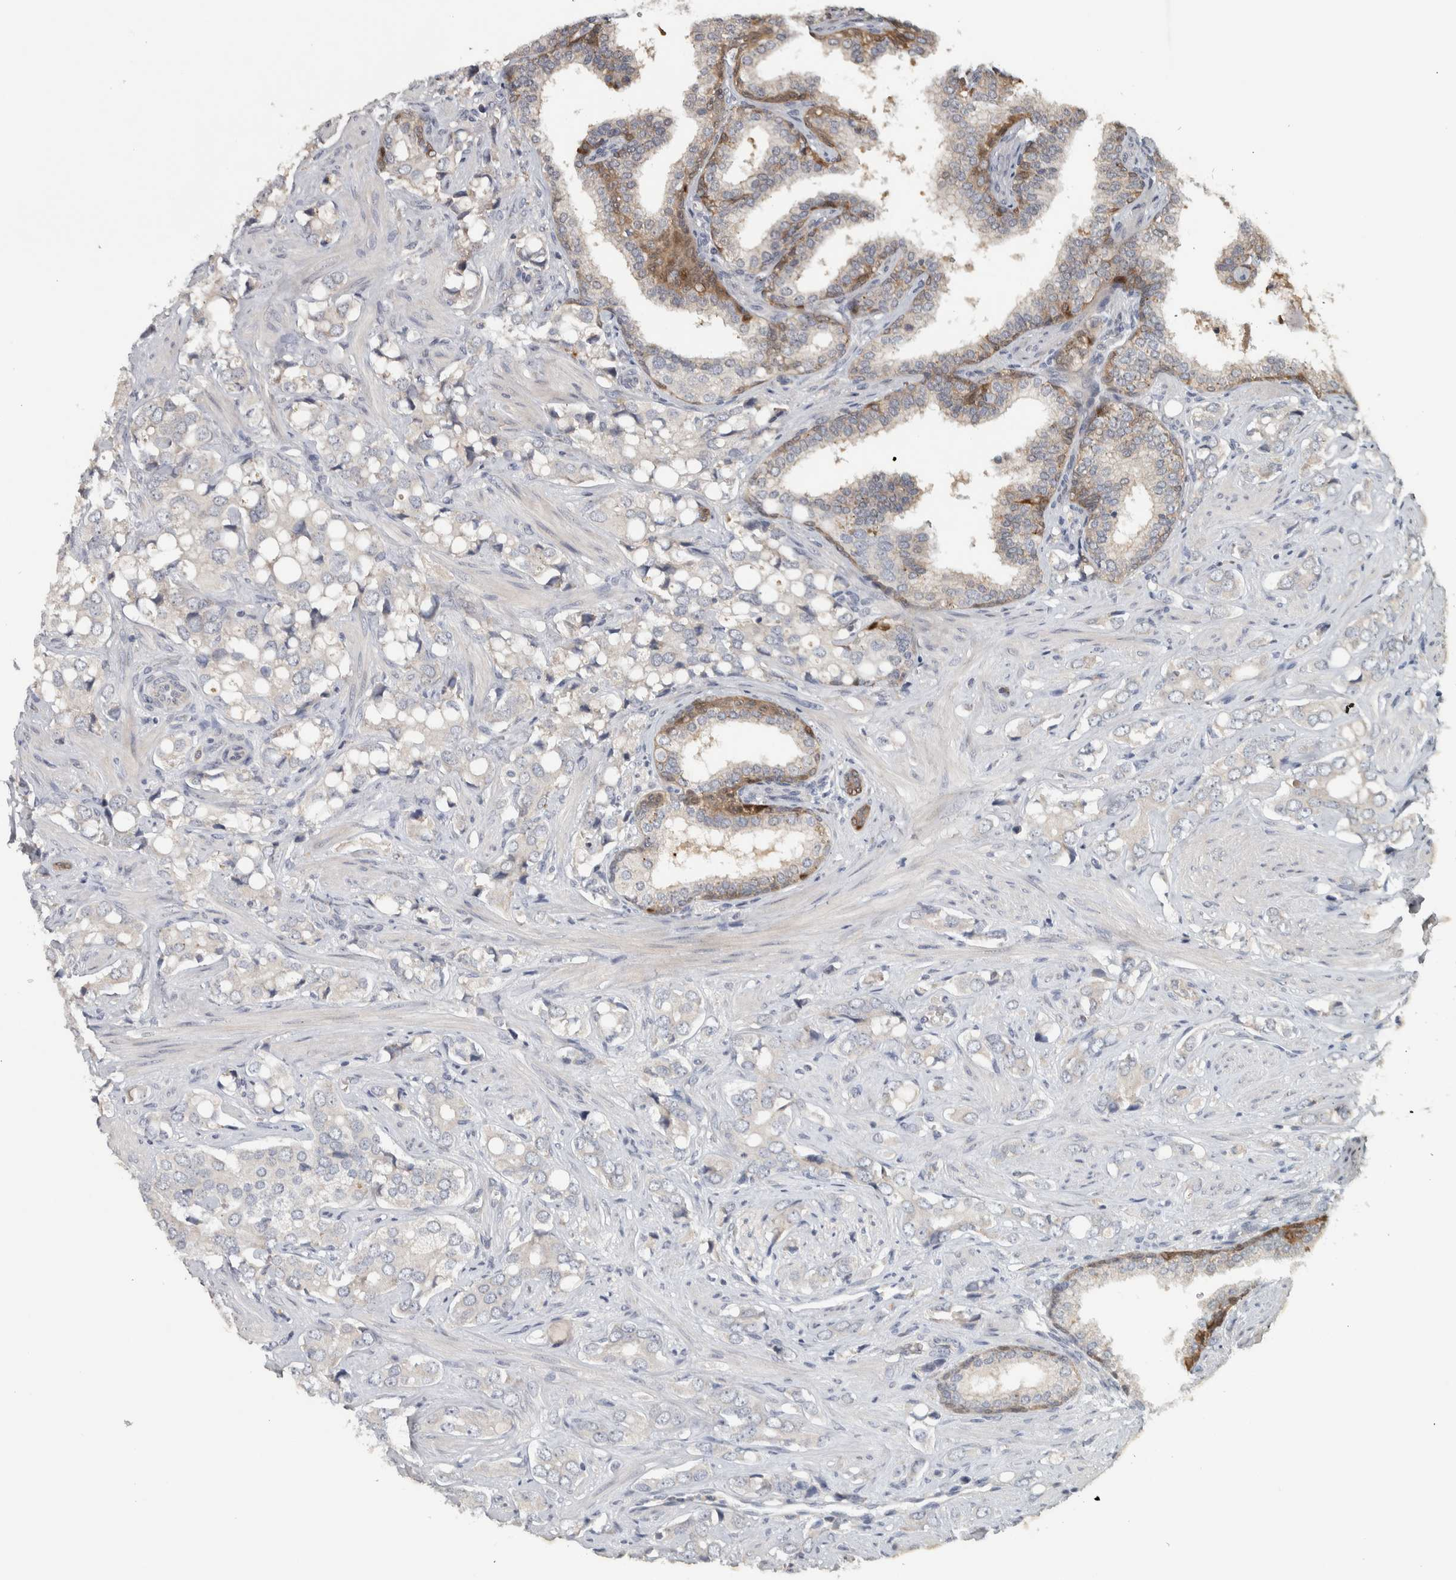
{"staining": {"intensity": "negative", "quantity": "none", "location": "none"}, "tissue": "prostate cancer", "cell_type": "Tumor cells", "image_type": "cancer", "snomed": [{"axis": "morphology", "description": "Adenocarcinoma, High grade"}, {"axis": "topography", "description": "Prostate"}], "caption": "A micrograph of prostate cancer stained for a protein demonstrates no brown staining in tumor cells.", "gene": "EIF3H", "patient": {"sex": "male", "age": 52}}